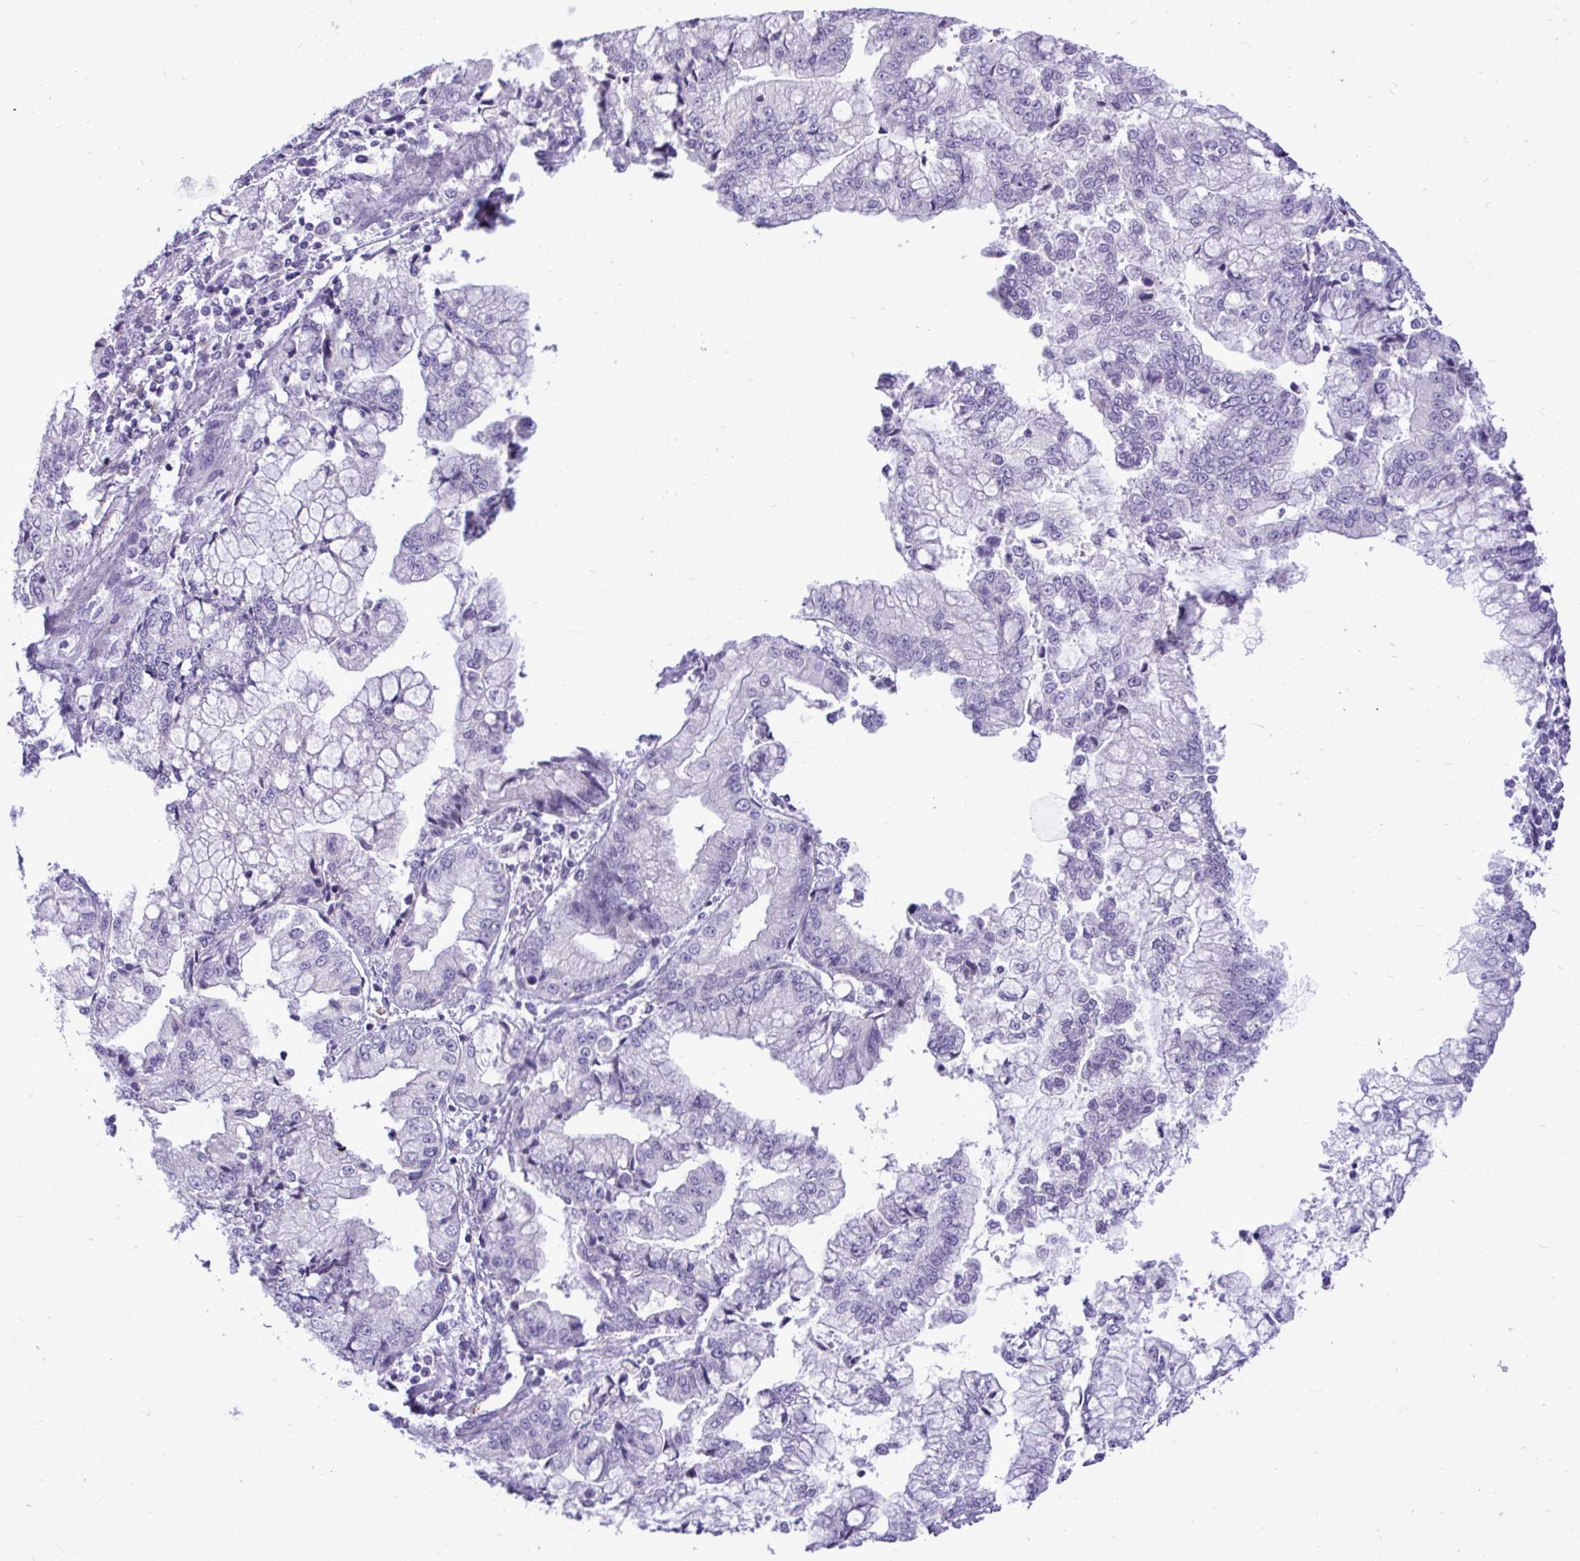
{"staining": {"intensity": "negative", "quantity": "none", "location": "none"}, "tissue": "stomach cancer", "cell_type": "Tumor cells", "image_type": "cancer", "snomed": [{"axis": "morphology", "description": "Adenocarcinoma, NOS"}, {"axis": "topography", "description": "Stomach, upper"}], "caption": "Photomicrograph shows no significant protein staining in tumor cells of stomach cancer. (IHC, brightfield microscopy, high magnification).", "gene": "SPAG1", "patient": {"sex": "female", "age": 74}}